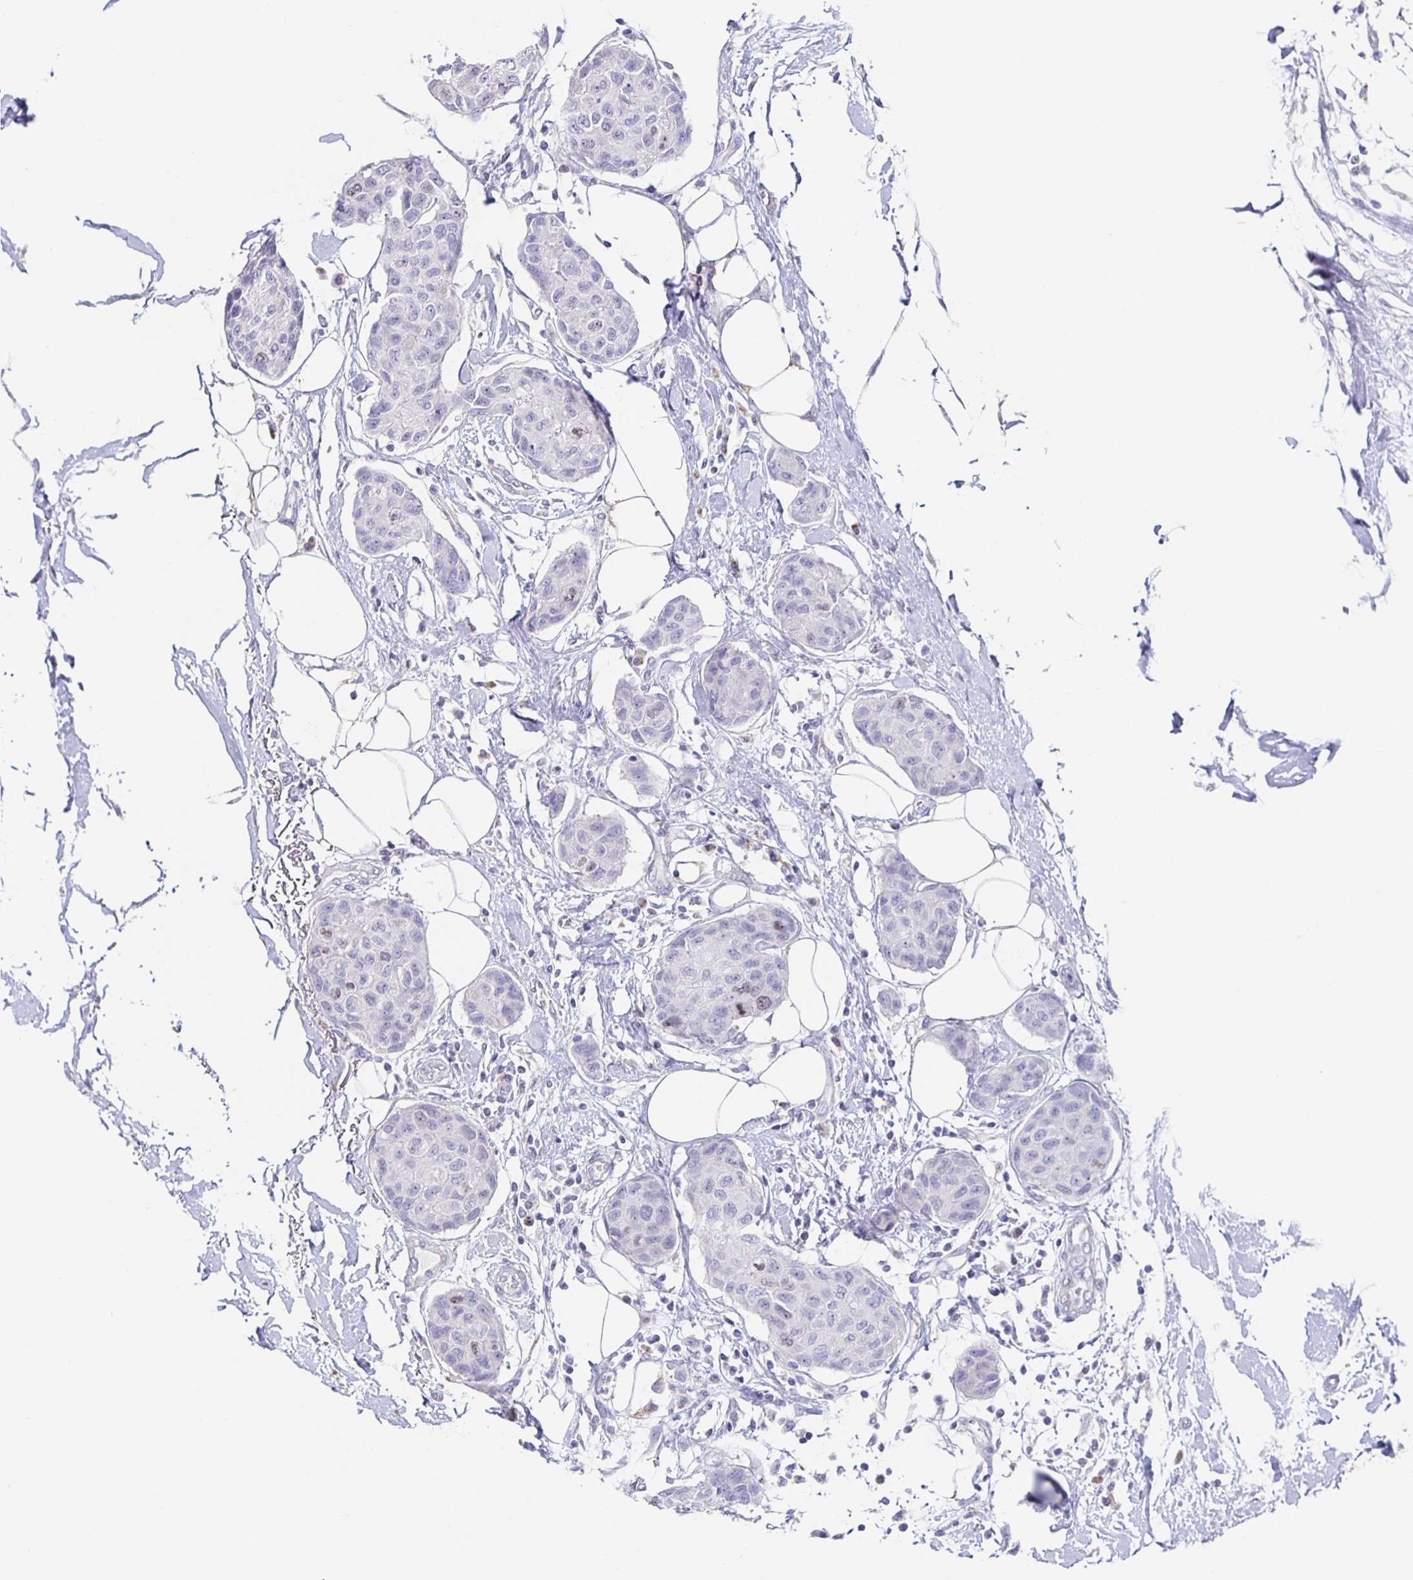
{"staining": {"intensity": "weak", "quantity": "<25%", "location": "nuclear"}, "tissue": "breast cancer", "cell_type": "Tumor cells", "image_type": "cancer", "snomed": [{"axis": "morphology", "description": "Duct carcinoma"}, {"axis": "topography", "description": "Breast"}, {"axis": "topography", "description": "Lymph node"}], "caption": "Human infiltrating ductal carcinoma (breast) stained for a protein using immunohistochemistry exhibits no expression in tumor cells.", "gene": "CENPH", "patient": {"sex": "female", "age": 80}}